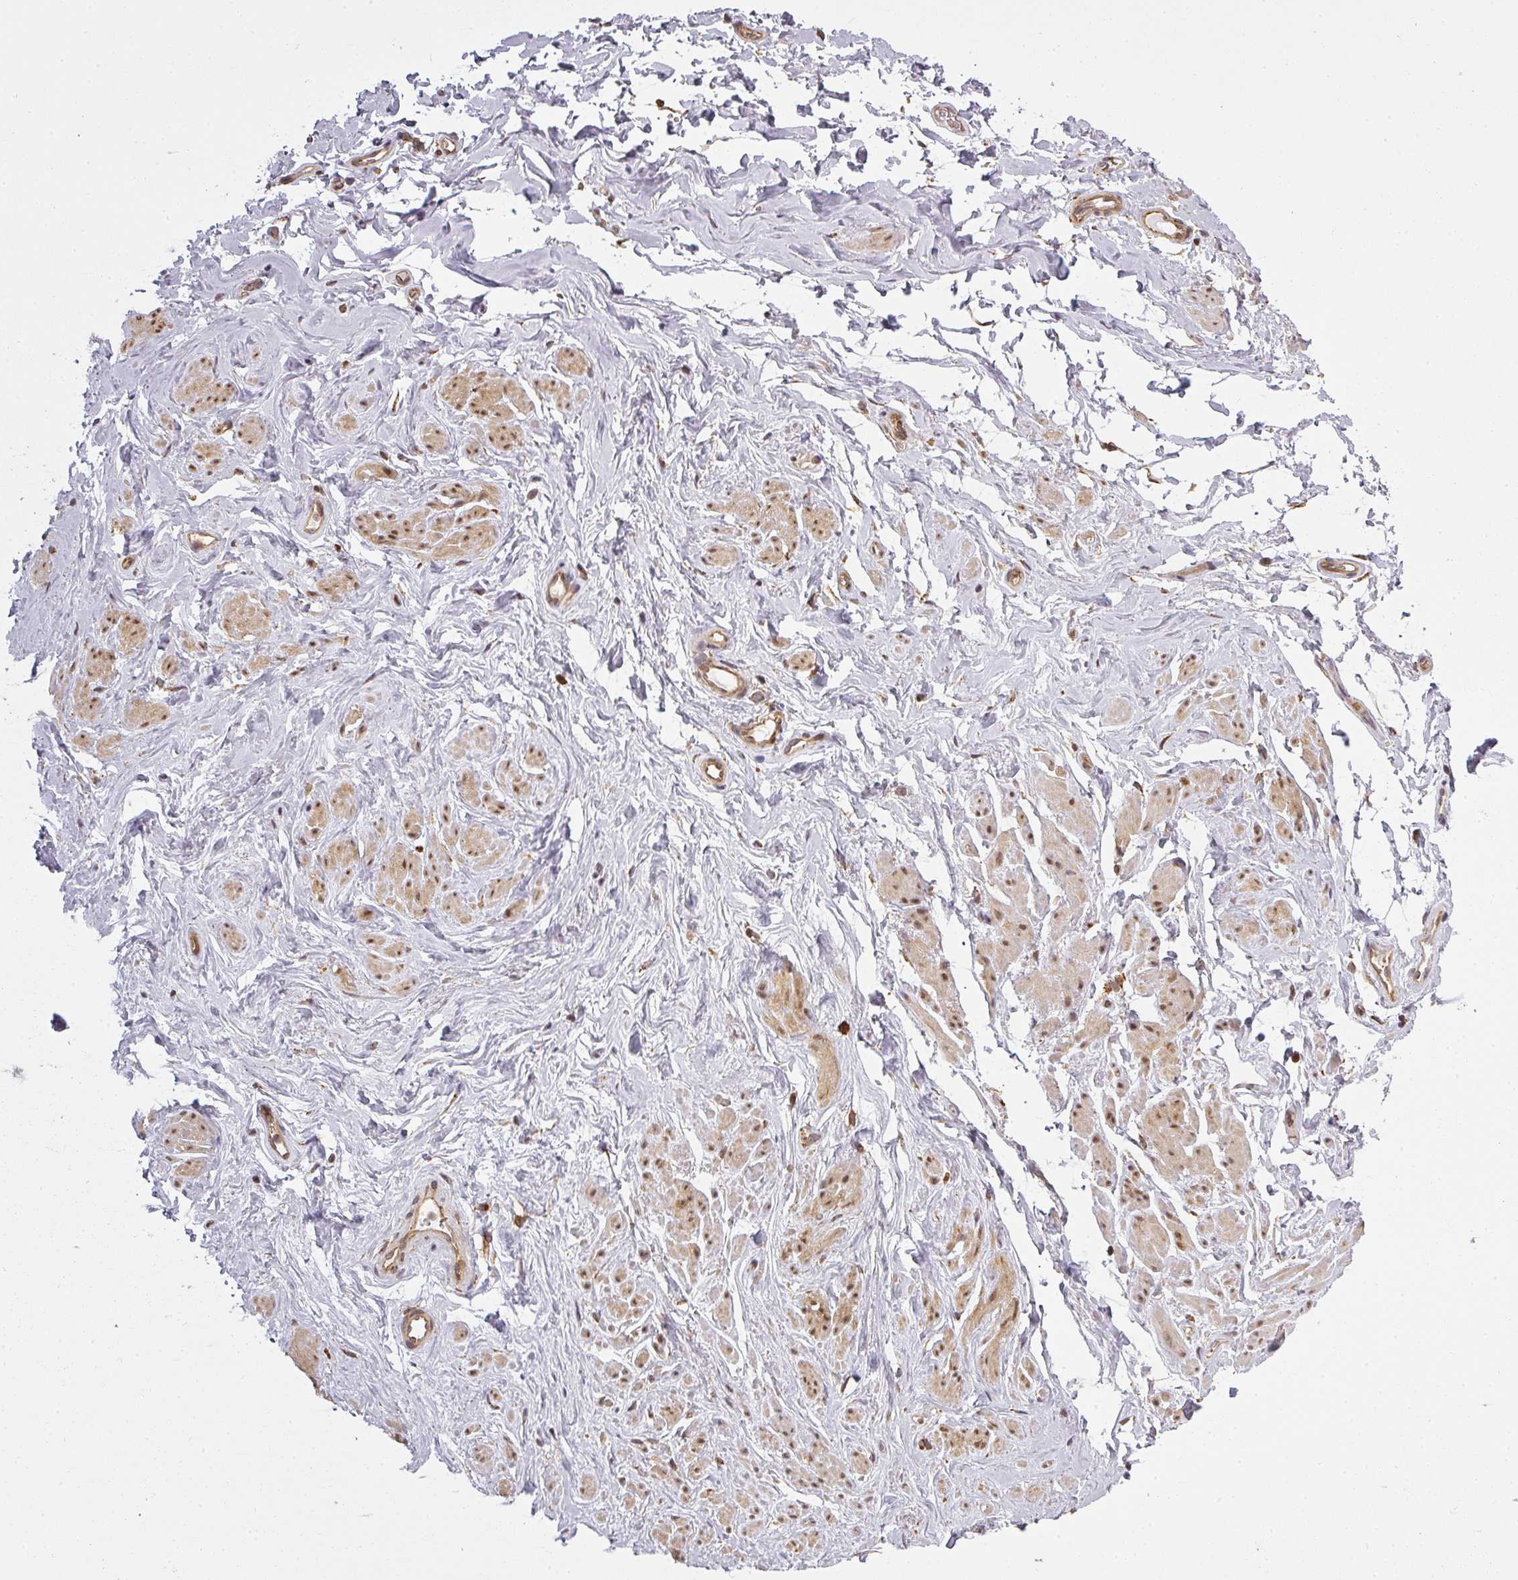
{"staining": {"intensity": "moderate", "quantity": ">75%", "location": "cytoplasmic/membranous,nuclear"}, "tissue": "smooth muscle", "cell_type": "Smooth muscle cells", "image_type": "normal", "snomed": [{"axis": "morphology", "description": "Normal tissue, NOS"}, {"axis": "topography", "description": "Smooth muscle"}, {"axis": "topography", "description": "Peripheral nerve tissue"}], "caption": "Smooth muscle stained for a protein demonstrates moderate cytoplasmic/membranous,nuclear positivity in smooth muscle cells.", "gene": "PPP6R3", "patient": {"sex": "male", "age": 69}}